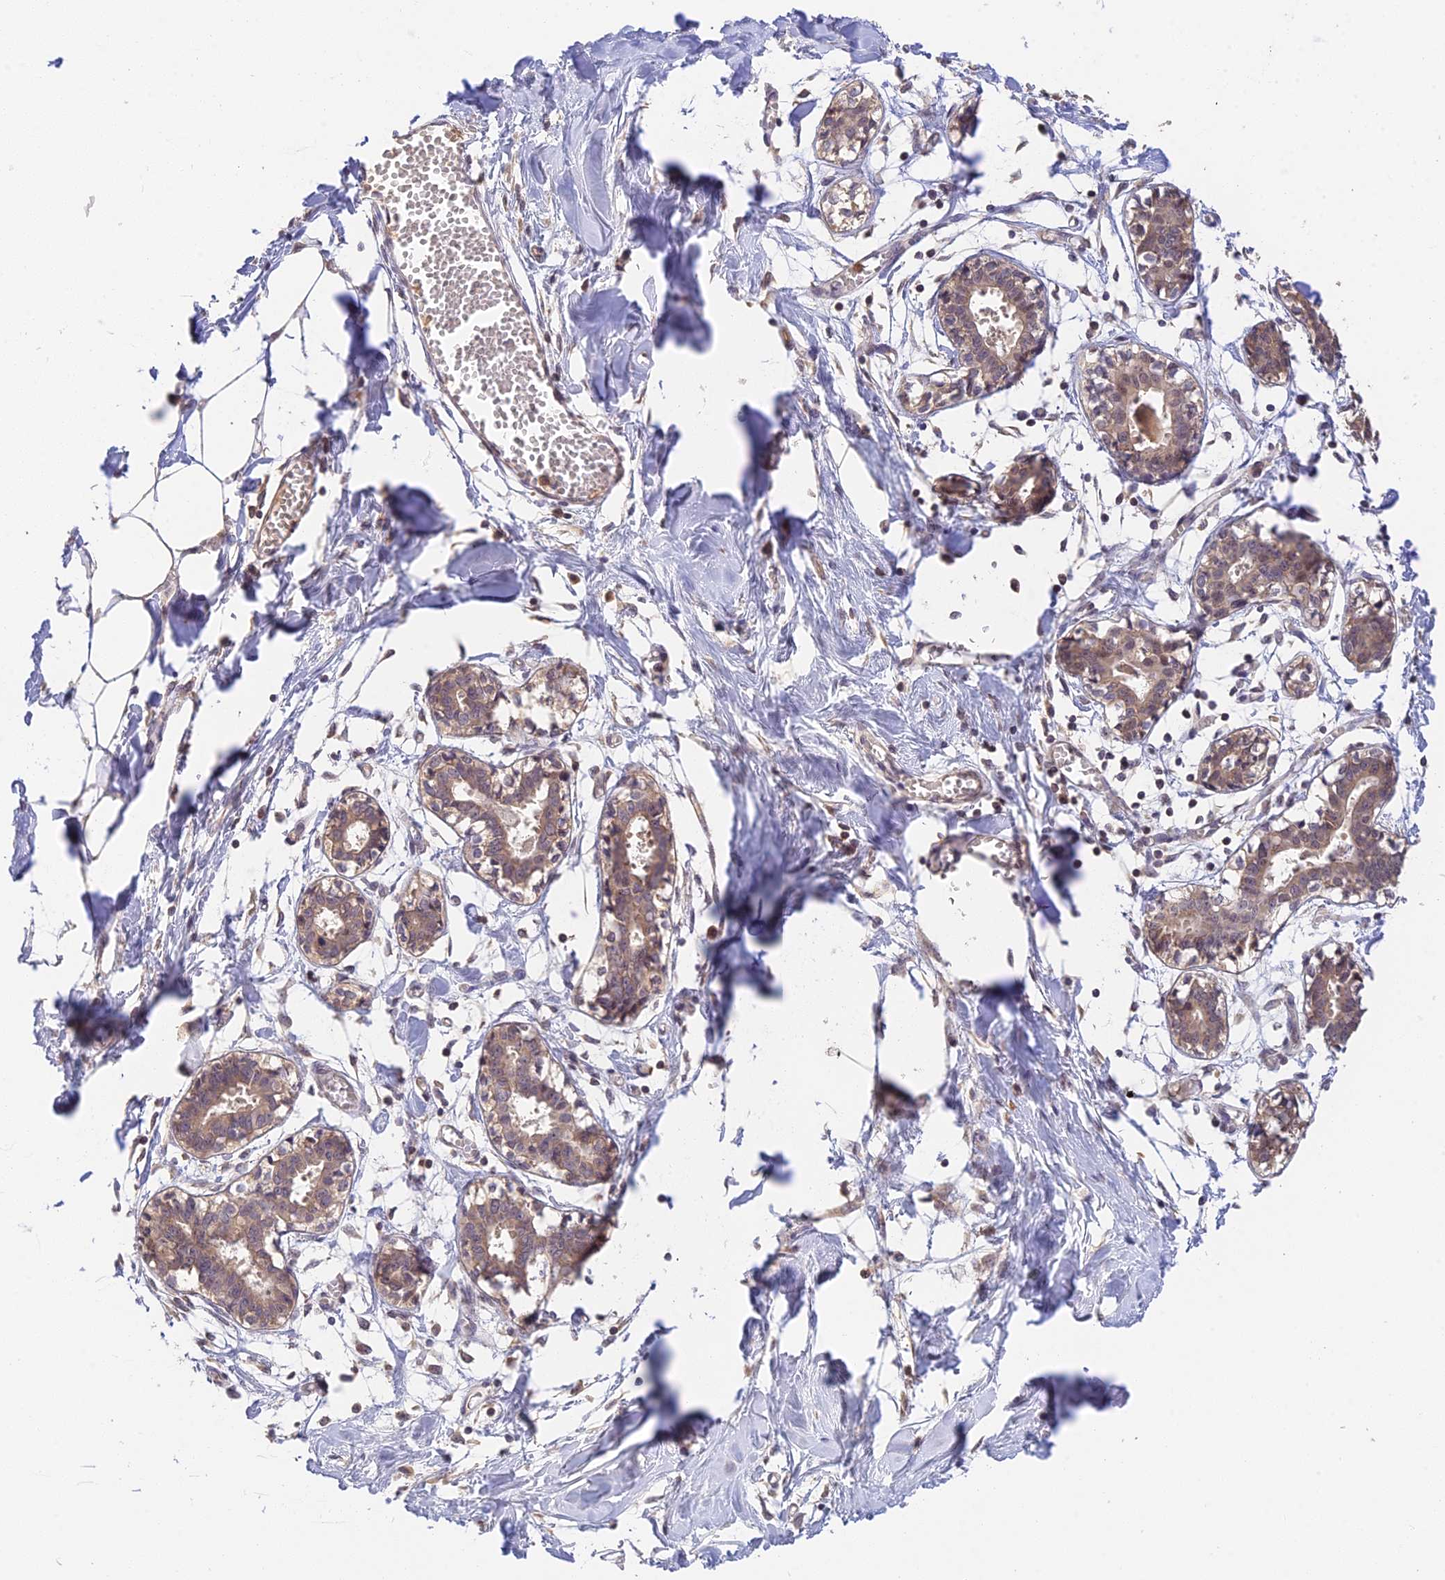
{"staining": {"intensity": "negative", "quantity": "none", "location": "none"}, "tissue": "breast", "cell_type": "Adipocytes", "image_type": "normal", "snomed": [{"axis": "morphology", "description": "Normal tissue, NOS"}, {"axis": "topography", "description": "Breast"}], "caption": "Immunohistochemistry histopathology image of benign human breast stained for a protein (brown), which shows no staining in adipocytes.", "gene": "PEX16", "patient": {"sex": "female", "age": 27}}